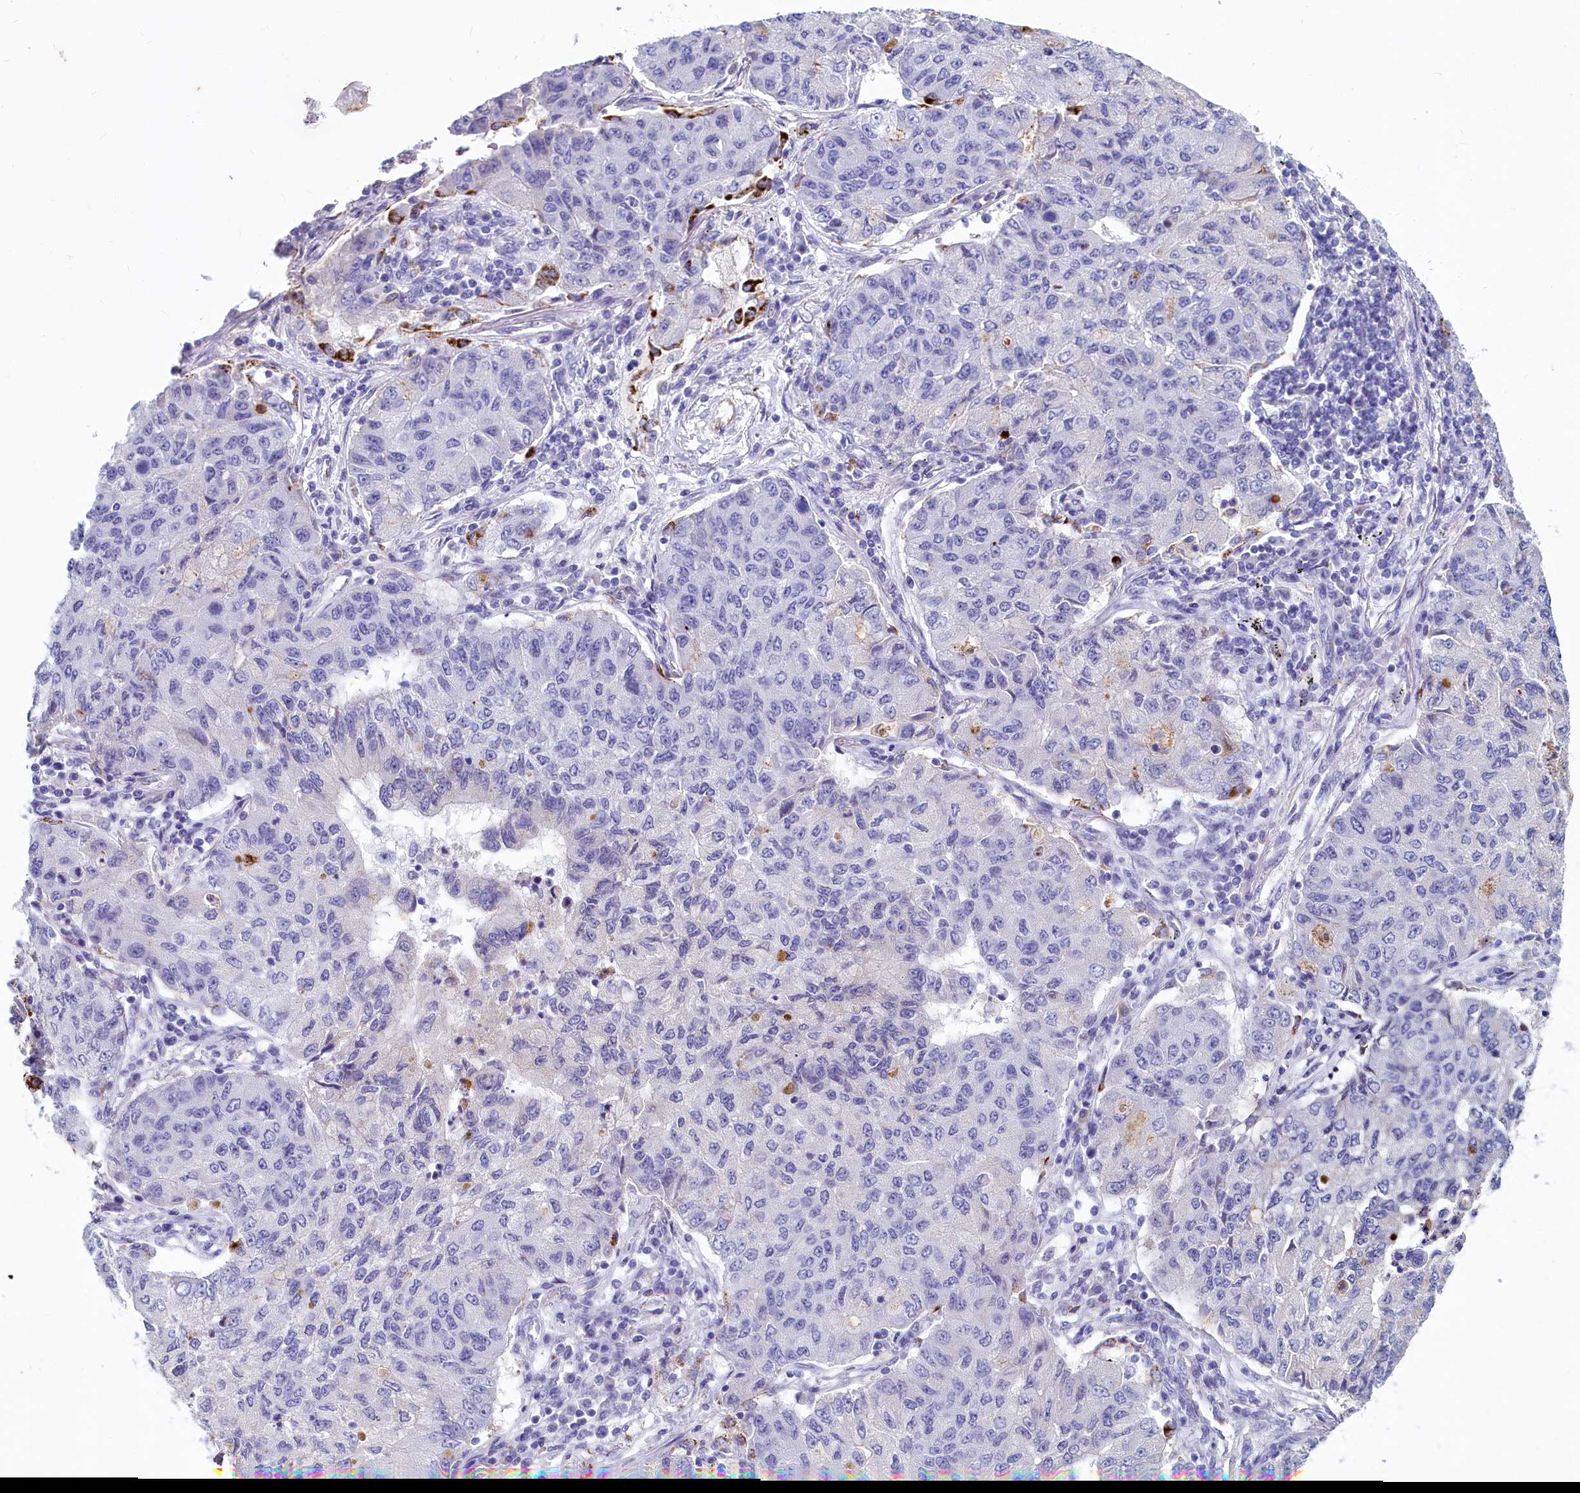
{"staining": {"intensity": "negative", "quantity": "none", "location": "none"}, "tissue": "lung cancer", "cell_type": "Tumor cells", "image_type": "cancer", "snomed": [{"axis": "morphology", "description": "Squamous cell carcinoma, NOS"}, {"axis": "topography", "description": "Lung"}], "caption": "There is no significant expression in tumor cells of lung cancer (squamous cell carcinoma).", "gene": "INSC", "patient": {"sex": "male", "age": 74}}